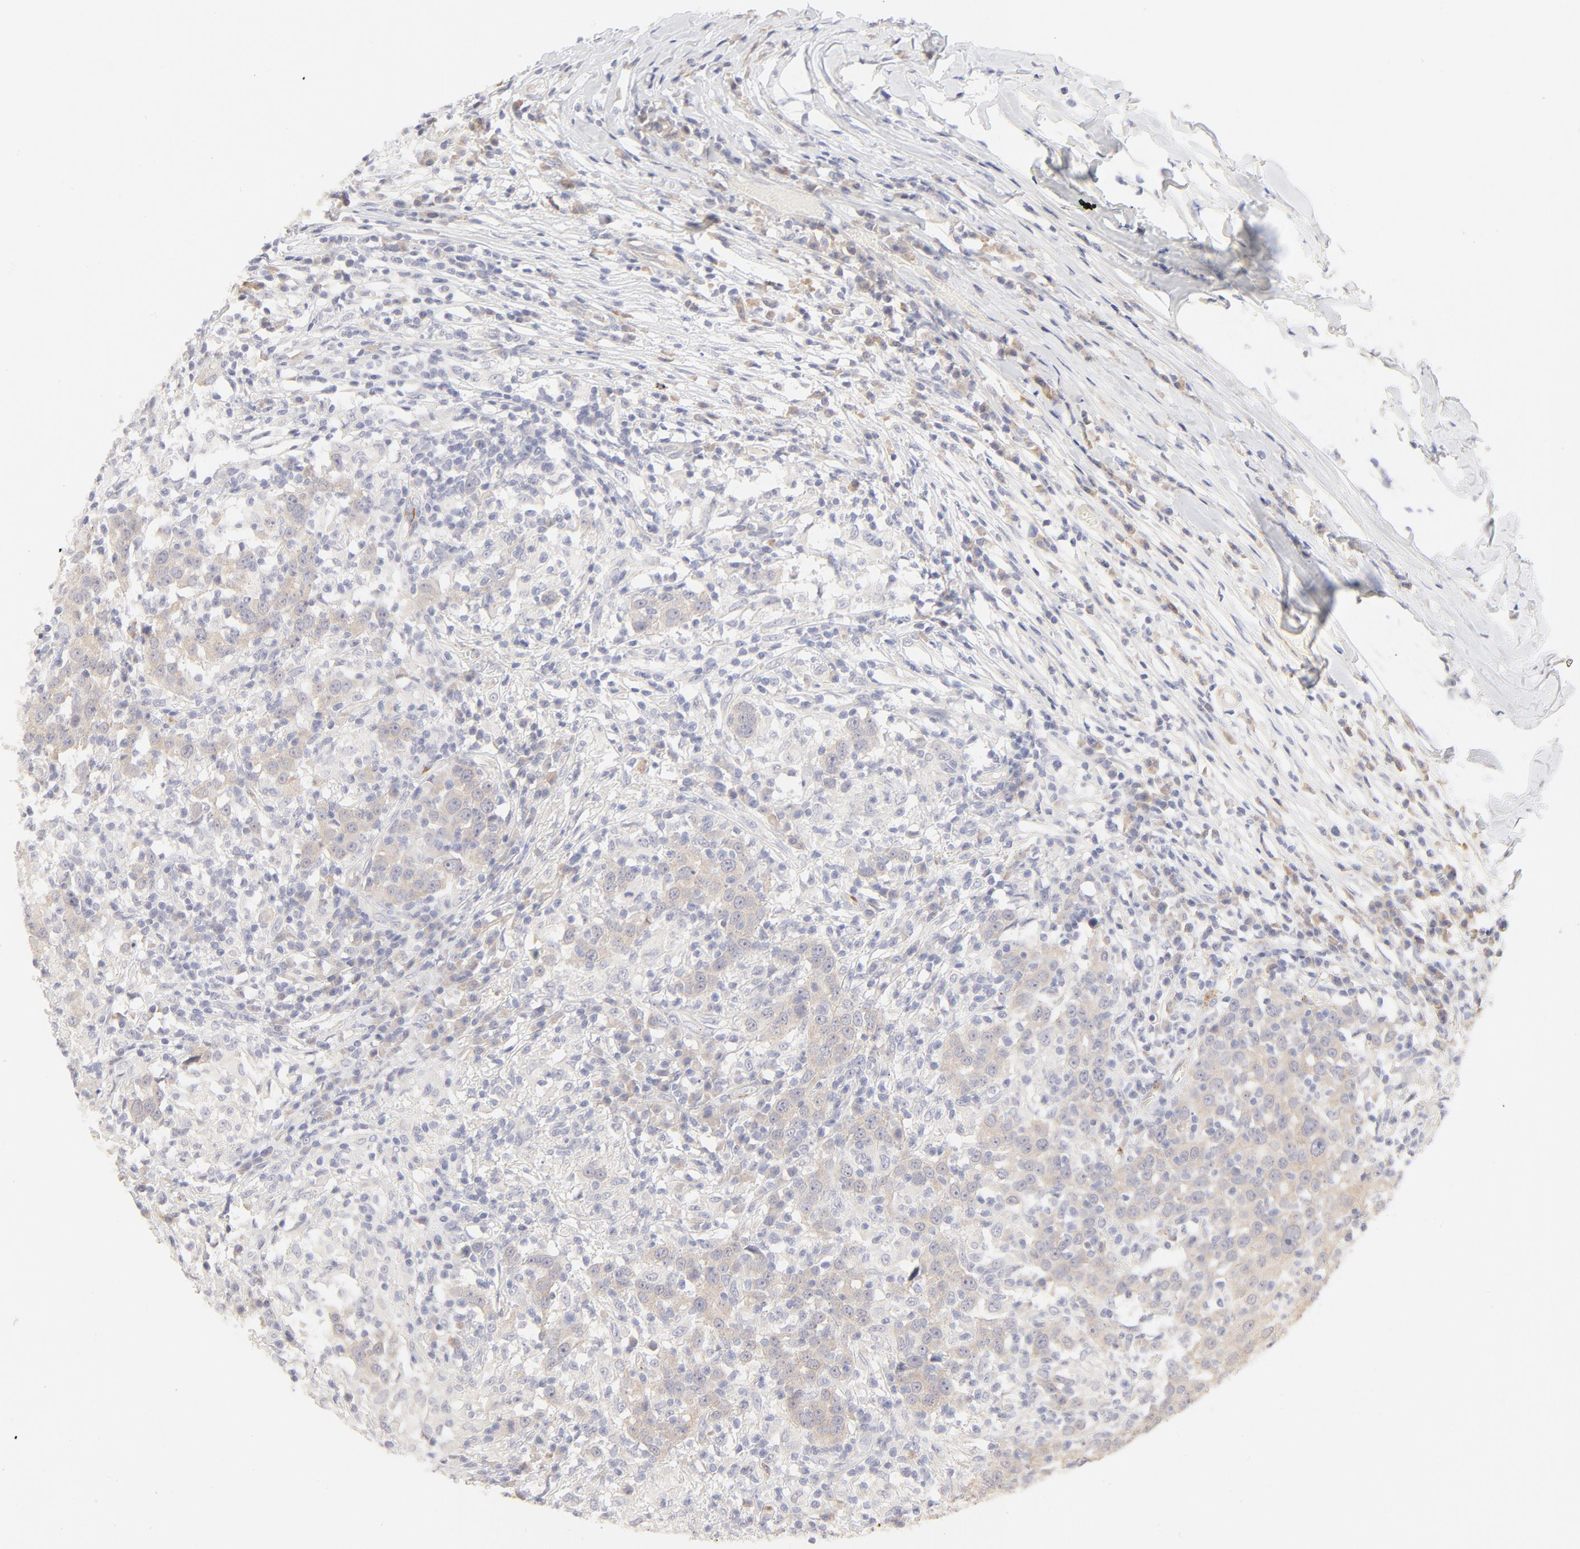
{"staining": {"intensity": "weak", "quantity": "25%-75%", "location": "cytoplasmic/membranous"}, "tissue": "head and neck cancer", "cell_type": "Tumor cells", "image_type": "cancer", "snomed": [{"axis": "morphology", "description": "Adenocarcinoma, NOS"}, {"axis": "topography", "description": "Salivary gland"}, {"axis": "topography", "description": "Head-Neck"}], "caption": "Brown immunohistochemical staining in human head and neck adenocarcinoma displays weak cytoplasmic/membranous staining in about 25%-75% of tumor cells.", "gene": "NKX2-2", "patient": {"sex": "female", "age": 65}}